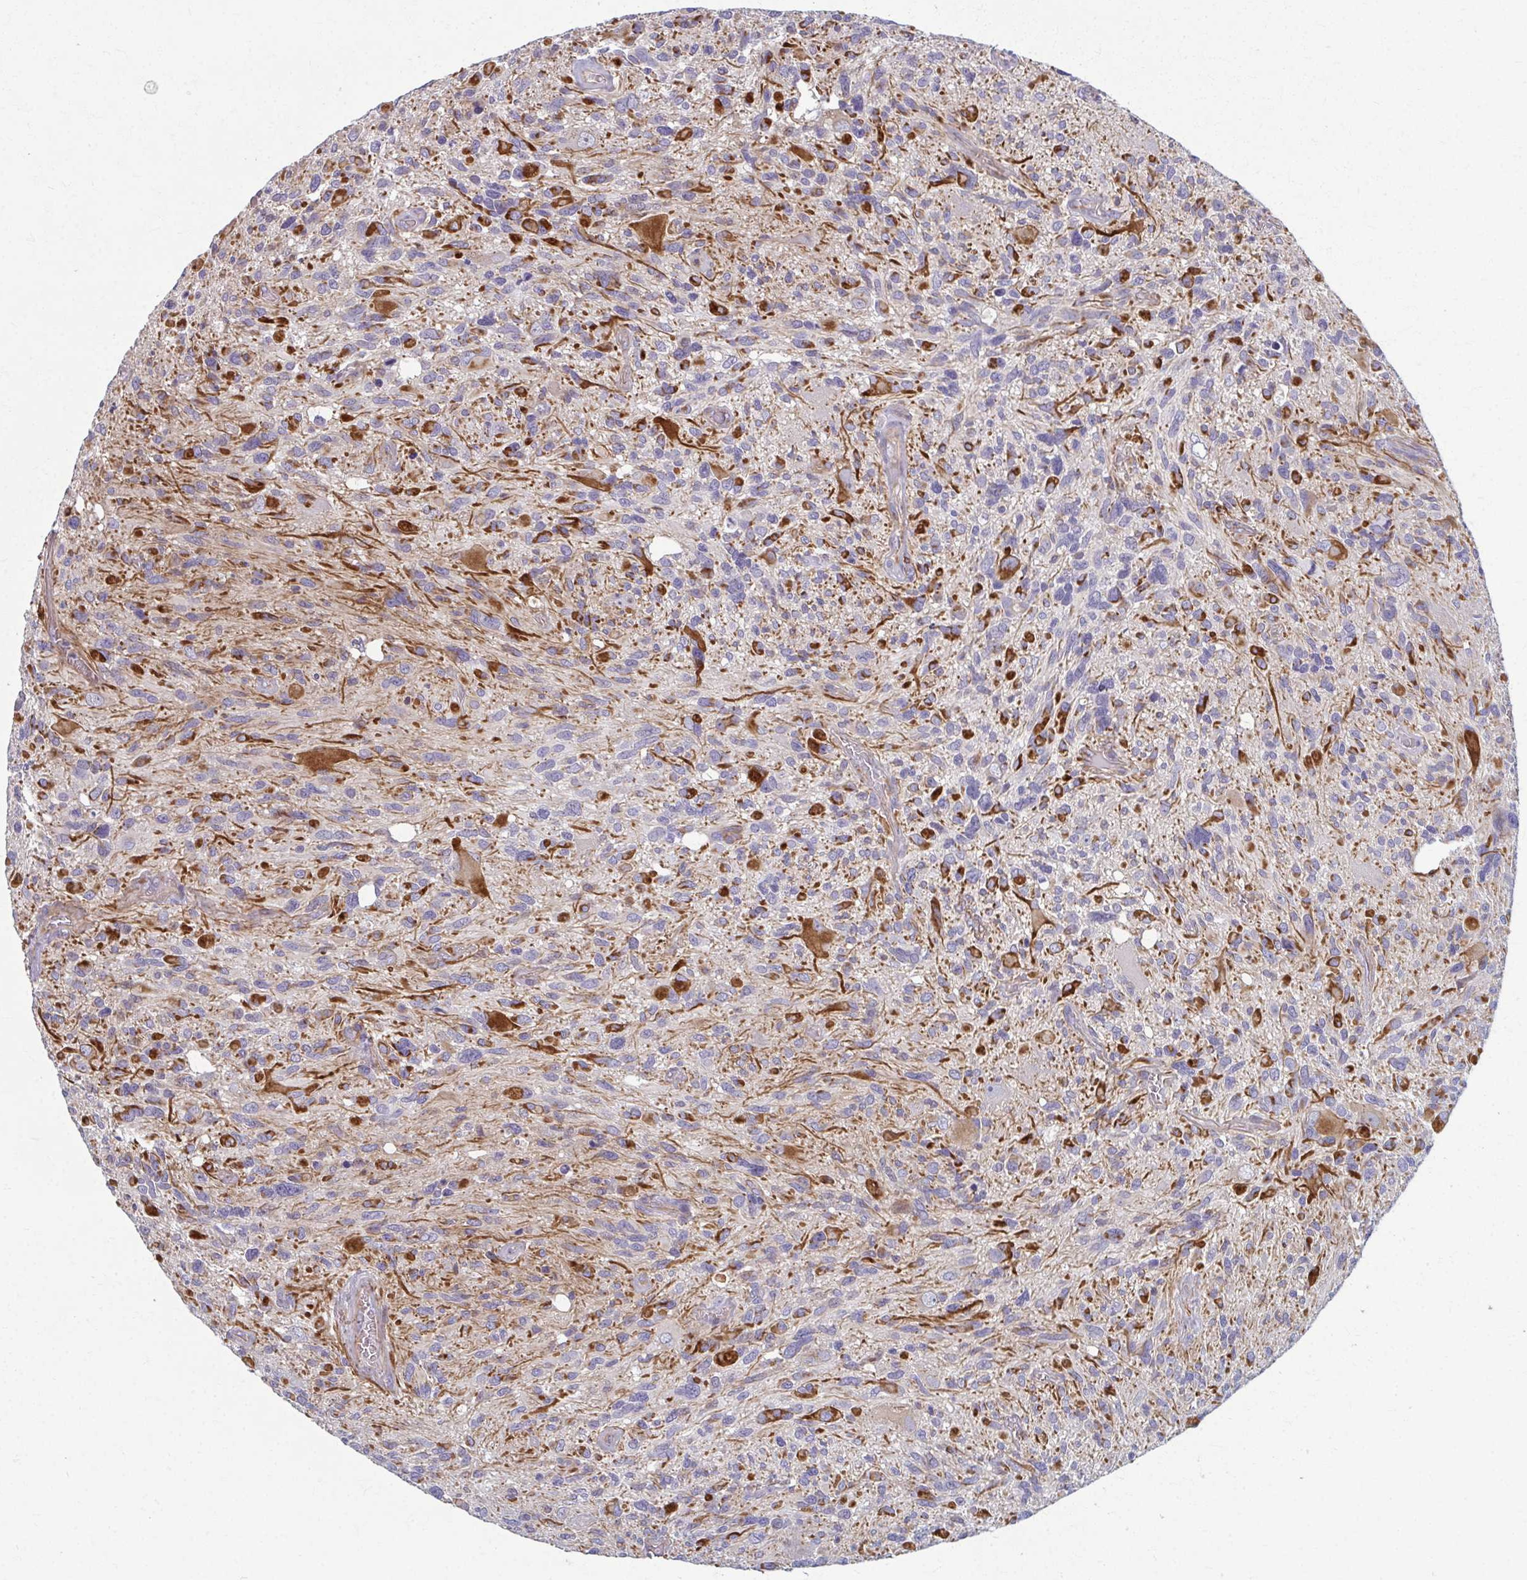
{"staining": {"intensity": "negative", "quantity": "none", "location": "none"}, "tissue": "glioma", "cell_type": "Tumor cells", "image_type": "cancer", "snomed": [{"axis": "morphology", "description": "Glioma, malignant, High grade"}, {"axis": "topography", "description": "Brain"}], "caption": "Immunohistochemistry (IHC) histopathology image of human glioma stained for a protein (brown), which reveals no staining in tumor cells.", "gene": "EID2B", "patient": {"sex": "male", "age": 49}}